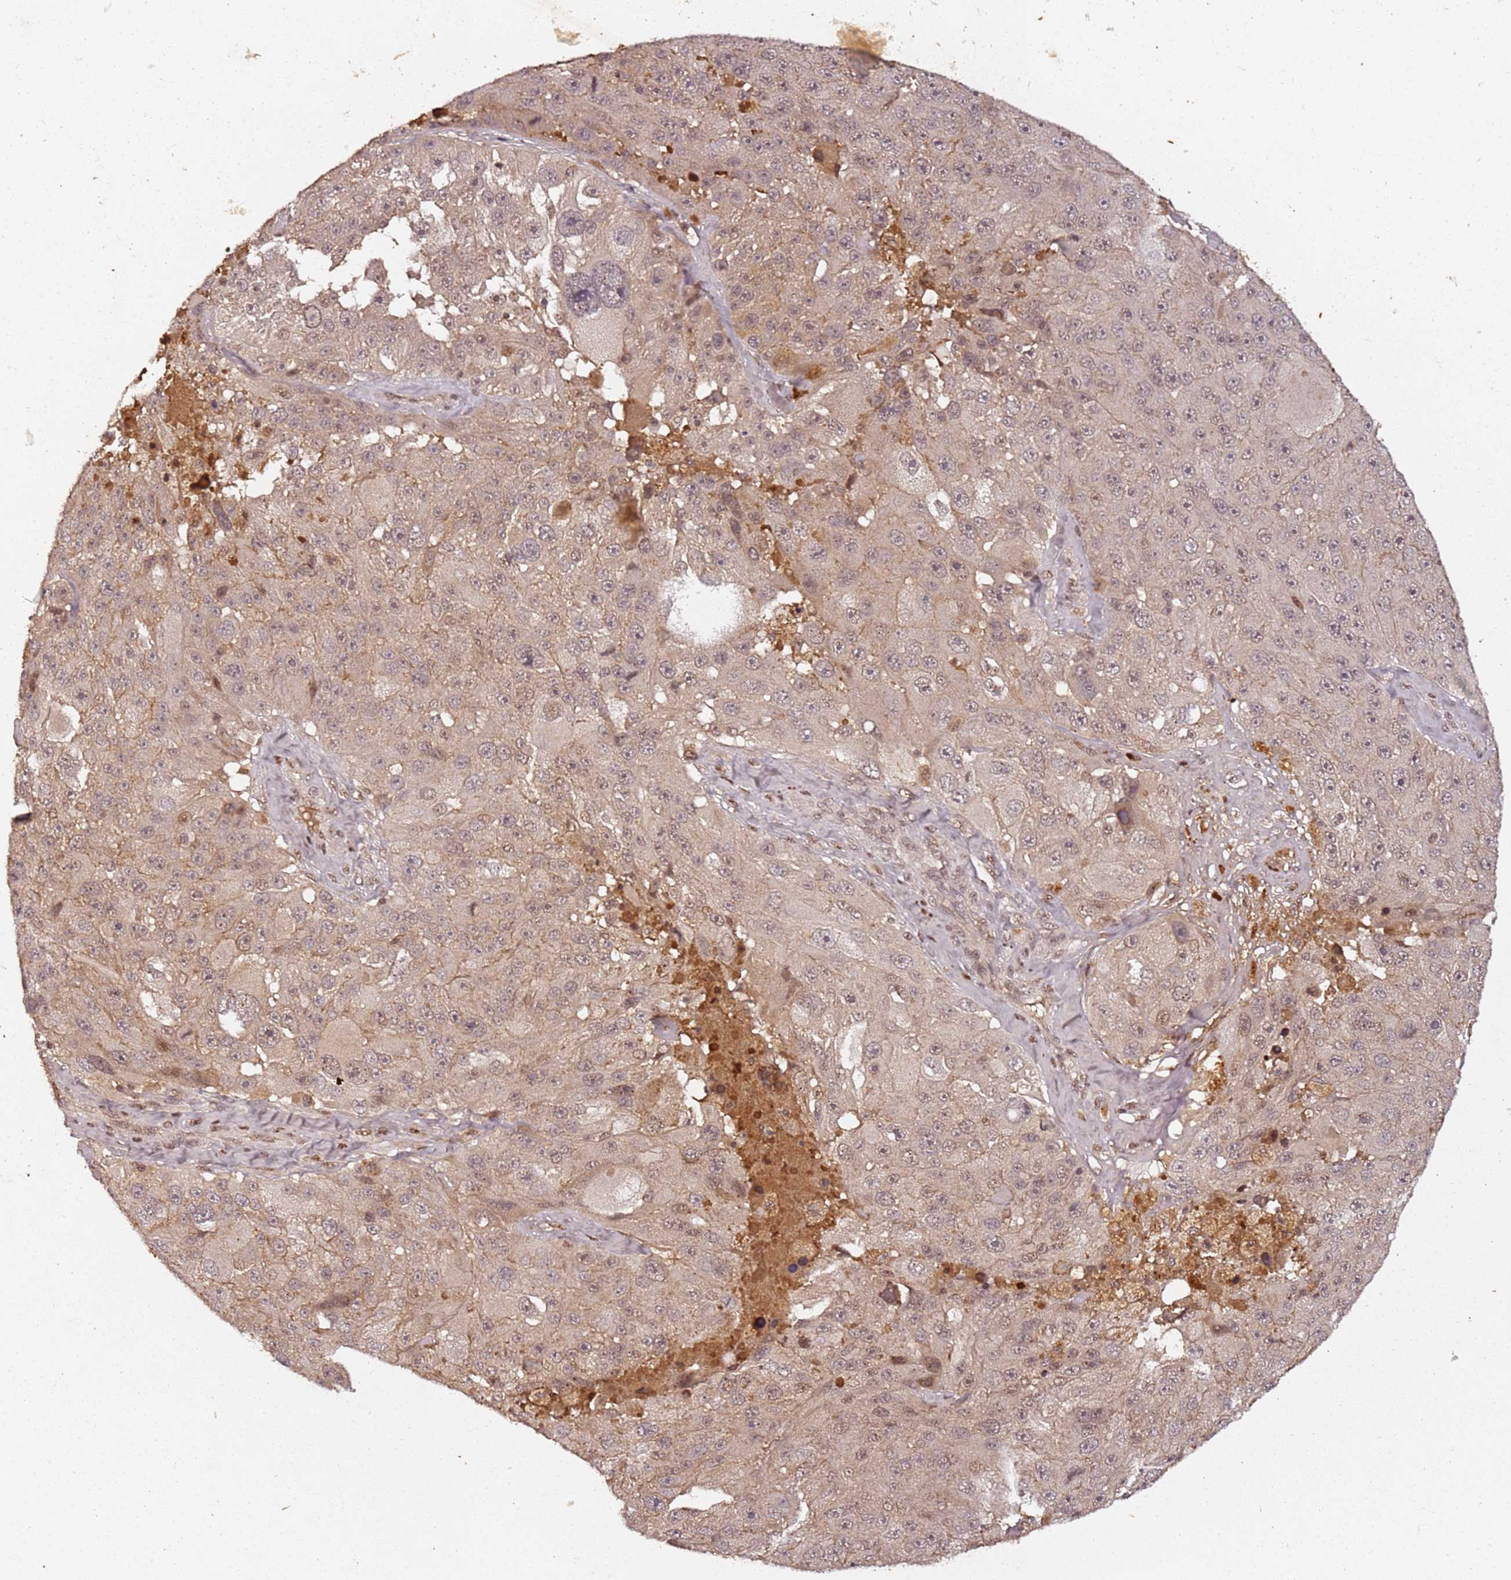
{"staining": {"intensity": "moderate", "quantity": "25%-75%", "location": "nuclear"}, "tissue": "melanoma", "cell_type": "Tumor cells", "image_type": "cancer", "snomed": [{"axis": "morphology", "description": "Malignant melanoma, Metastatic site"}, {"axis": "topography", "description": "Lymph node"}], "caption": "Malignant melanoma (metastatic site) tissue displays moderate nuclear positivity in about 25%-75% of tumor cells, visualized by immunohistochemistry. (Stains: DAB in brown, nuclei in blue, Microscopy: brightfield microscopy at high magnification).", "gene": "COL1A2", "patient": {"sex": "male", "age": 62}}